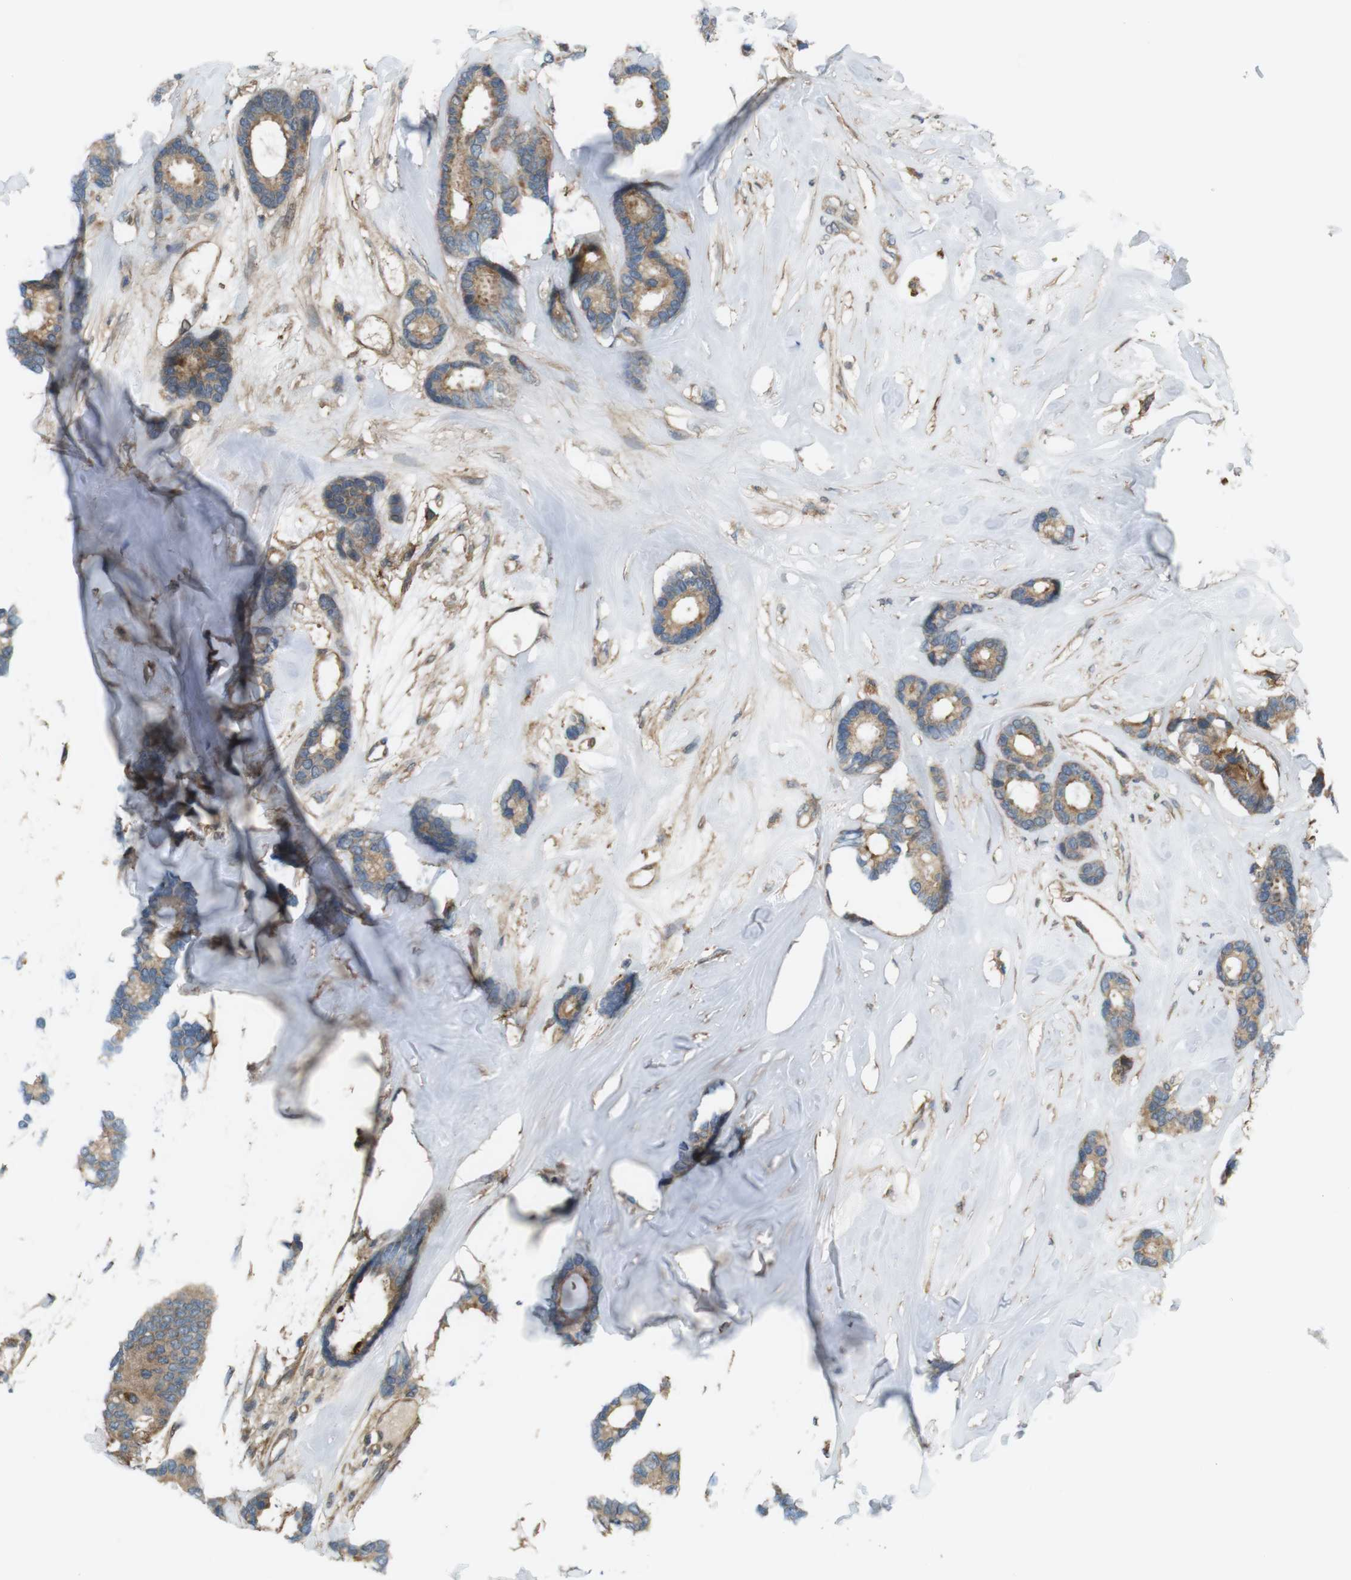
{"staining": {"intensity": "moderate", "quantity": ">75%", "location": "cytoplasmic/membranous"}, "tissue": "breast cancer", "cell_type": "Tumor cells", "image_type": "cancer", "snomed": [{"axis": "morphology", "description": "Duct carcinoma"}, {"axis": "topography", "description": "Breast"}], "caption": "There is medium levels of moderate cytoplasmic/membranous staining in tumor cells of breast cancer (invasive ductal carcinoma), as demonstrated by immunohistochemical staining (brown color).", "gene": "DDAH2", "patient": {"sex": "female", "age": 87}}